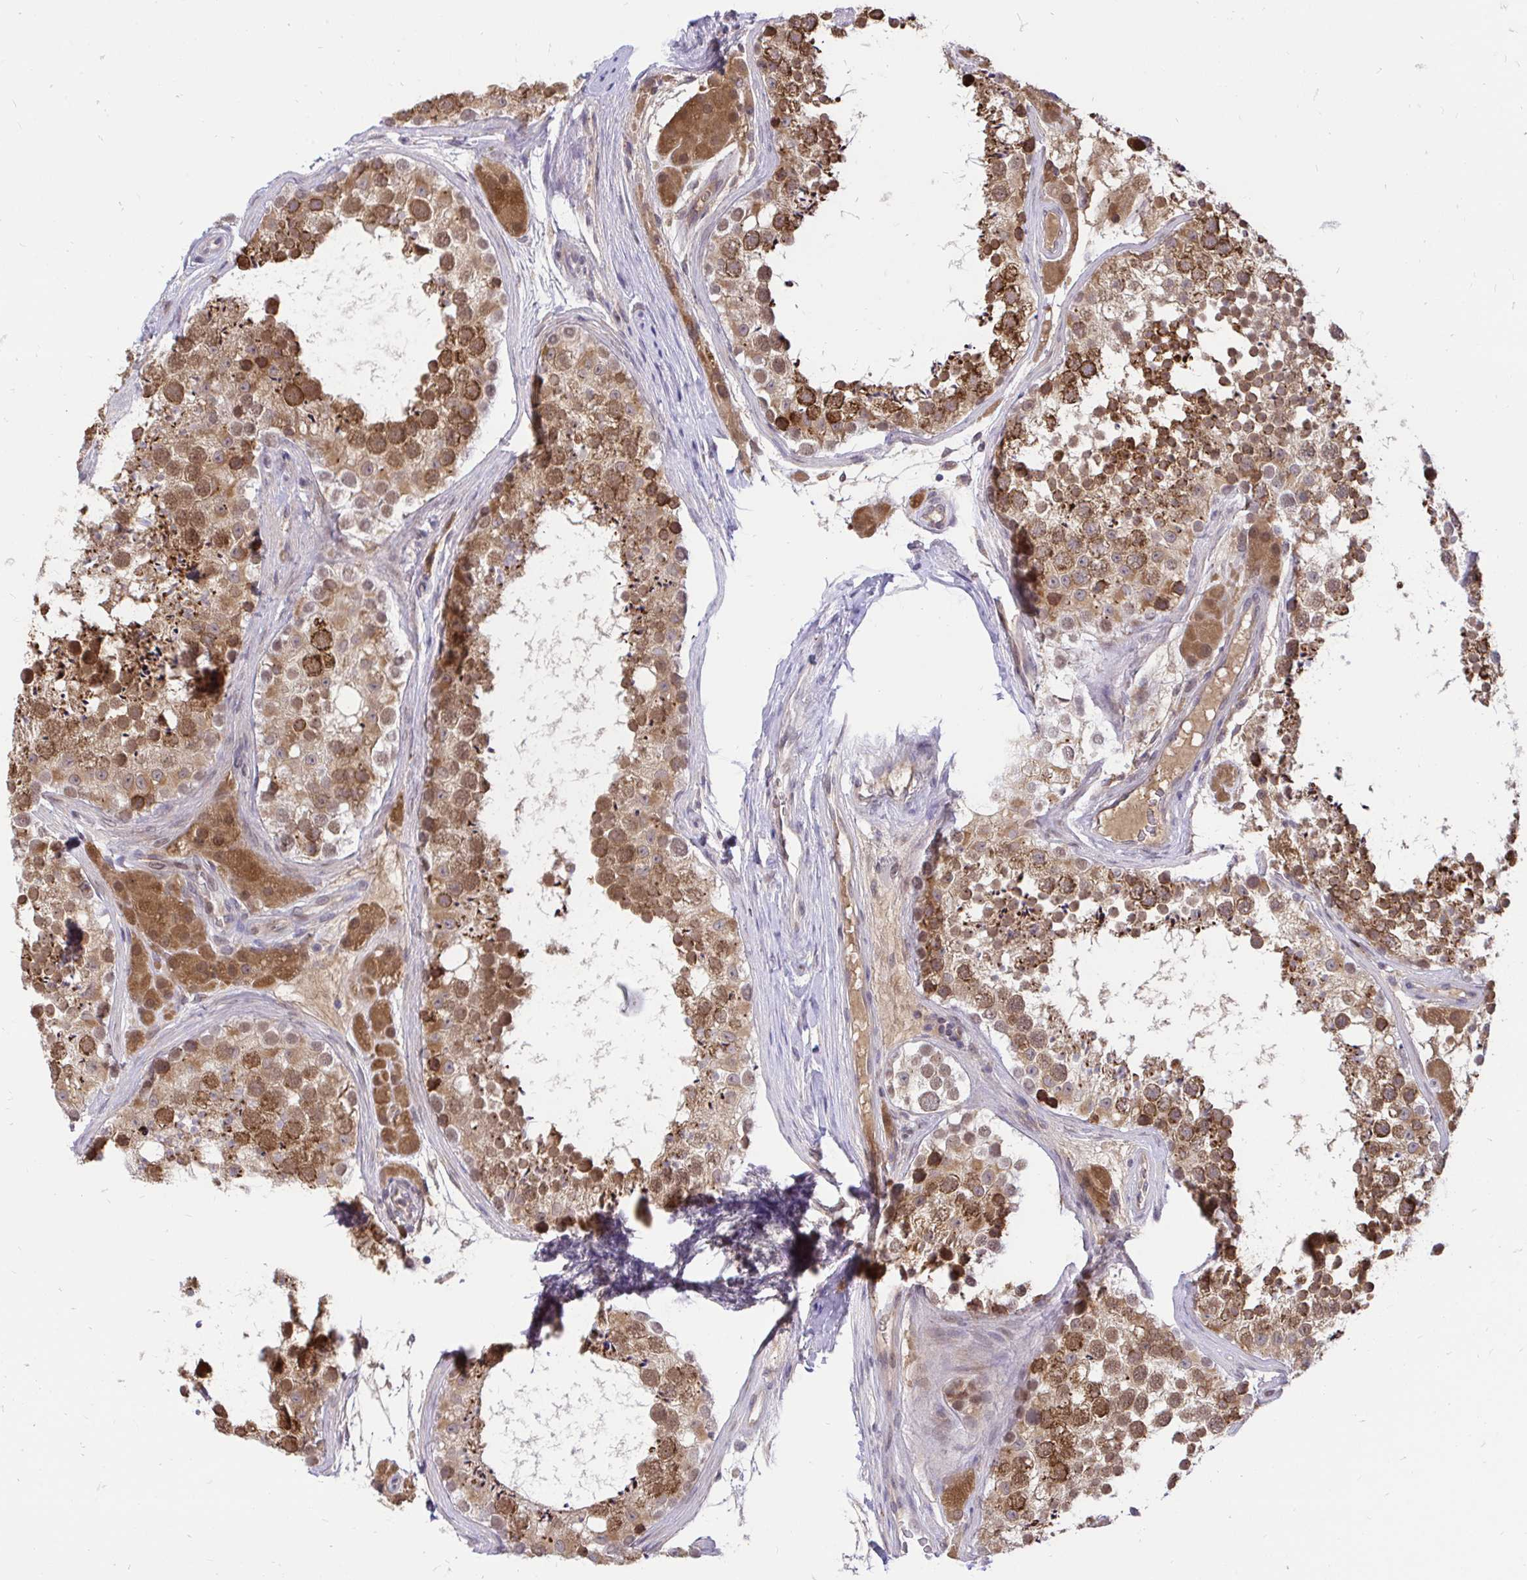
{"staining": {"intensity": "strong", "quantity": ">75%", "location": "cytoplasmic/membranous"}, "tissue": "testis", "cell_type": "Cells in seminiferous ducts", "image_type": "normal", "snomed": [{"axis": "morphology", "description": "Normal tissue, NOS"}, {"axis": "topography", "description": "Testis"}], "caption": "A brown stain labels strong cytoplasmic/membranous staining of a protein in cells in seminiferous ducts of benign testis.", "gene": "NAALAD2", "patient": {"sex": "male", "age": 41}}